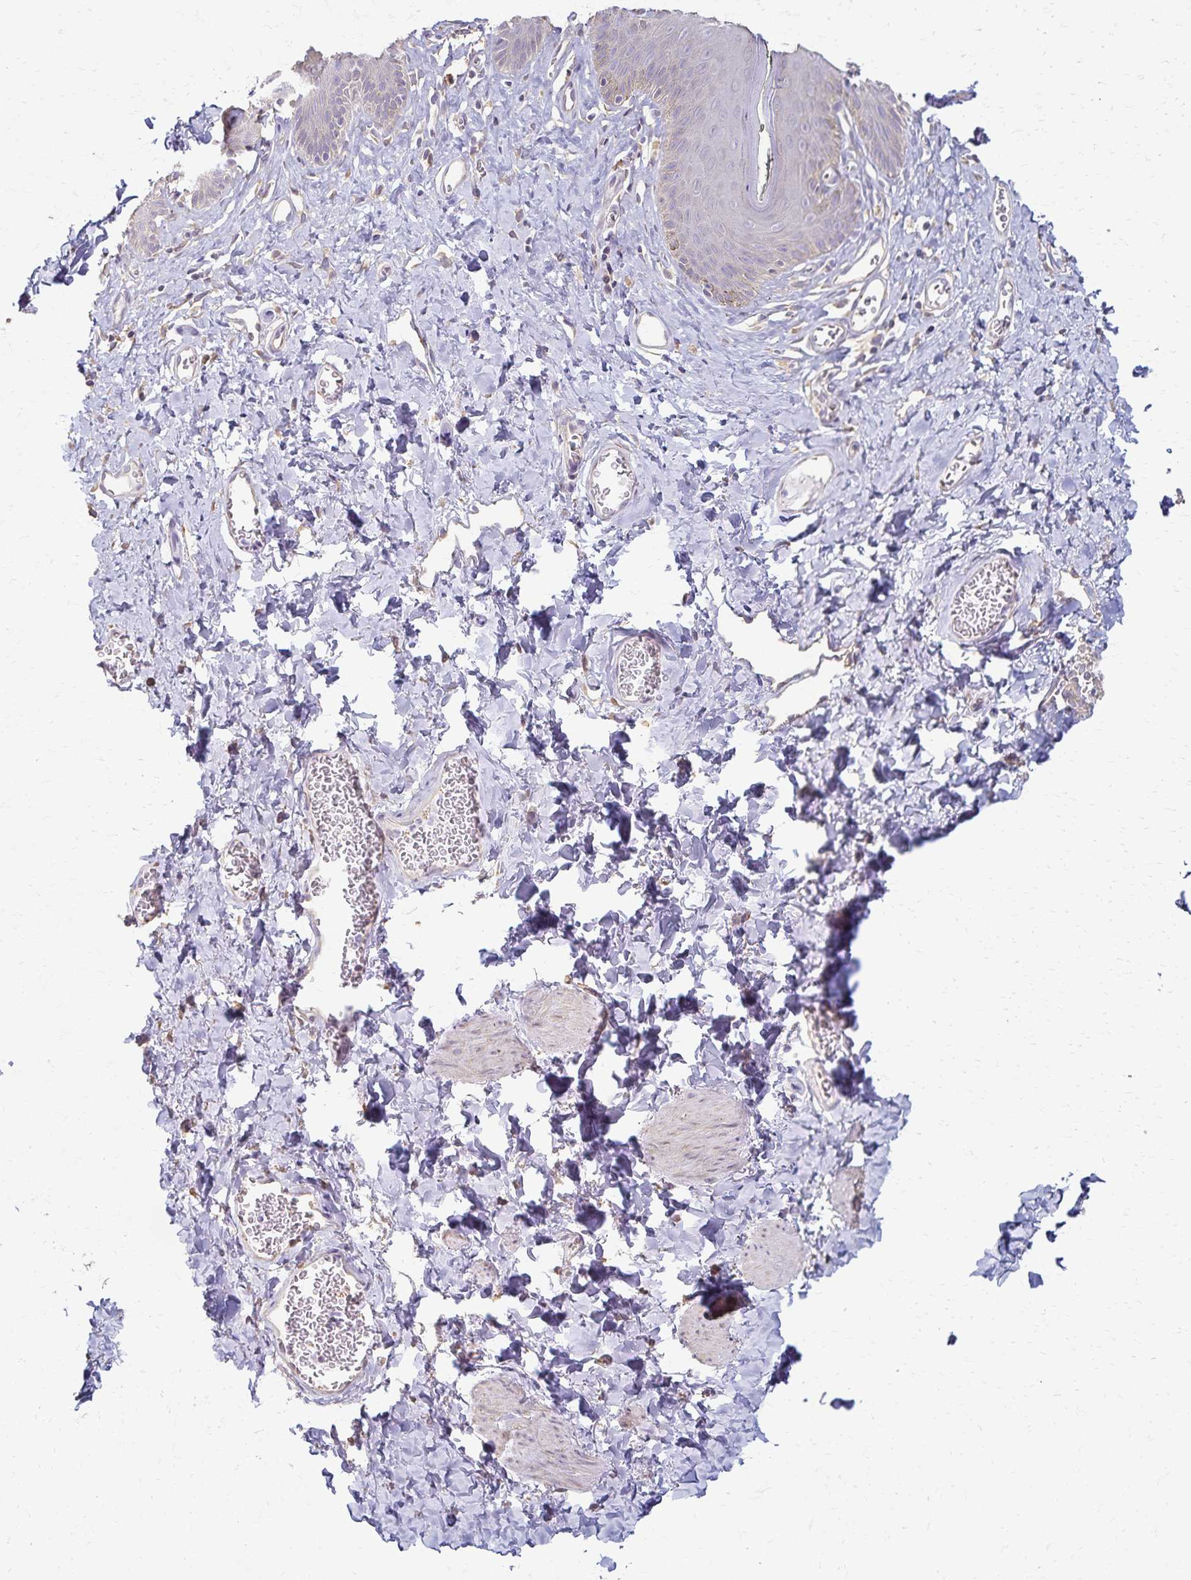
{"staining": {"intensity": "negative", "quantity": "none", "location": "none"}, "tissue": "skin", "cell_type": "Epidermal cells", "image_type": "normal", "snomed": [{"axis": "morphology", "description": "Normal tissue, NOS"}, {"axis": "topography", "description": "Vulva"}, {"axis": "topography", "description": "Peripheral nerve tissue"}], "caption": "High power microscopy image of an IHC histopathology image of benign skin, revealing no significant staining in epidermal cells. (DAB immunohistochemistry visualized using brightfield microscopy, high magnification).", "gene": "KISS1", "patient": {"sex": "female", "age": 66}}